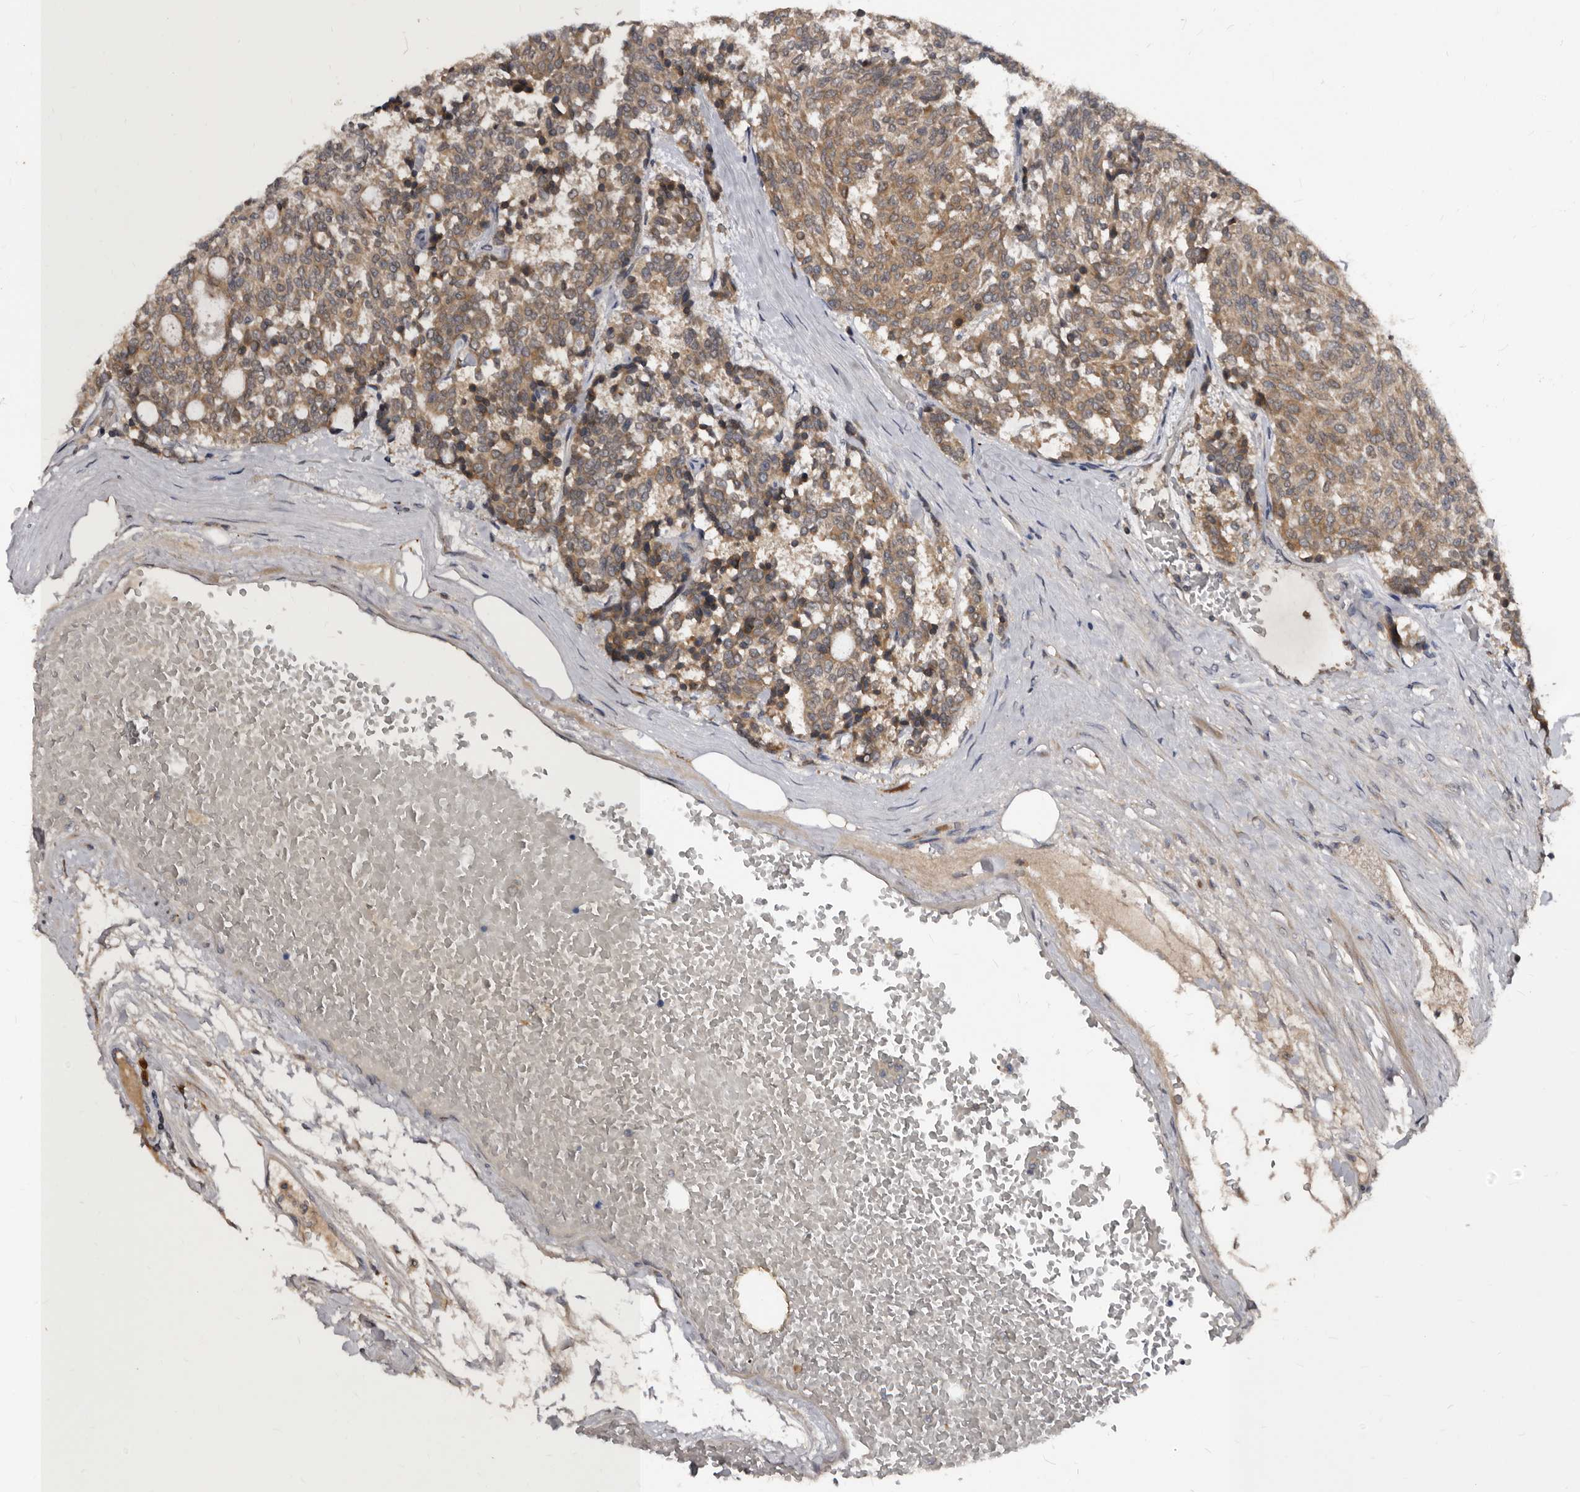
{"staining": {"intensity": "moderate", "quantity": ">75%", "location": "cytoplasmic/membranous"}, "tissue": "carcinoid", "cell_type": "Tumor cells", "image_type": "cancer", "snomed": [{"axis": "morphology", "description": "Carcinoid, malignant, NOS"}, {"axis": "topography", "description": "Pancreas"}], "caption": "A brown stain labels moderate cytoplasmic/membranous positivity of a protein in human carcinoid tumor cells. Using DAB (brown) and hematoxylin (blue) stains, captured at high magnification using brightfield microscopy.", "gene": "PMVK", "patient": {"sex": "female", "age": 54}}